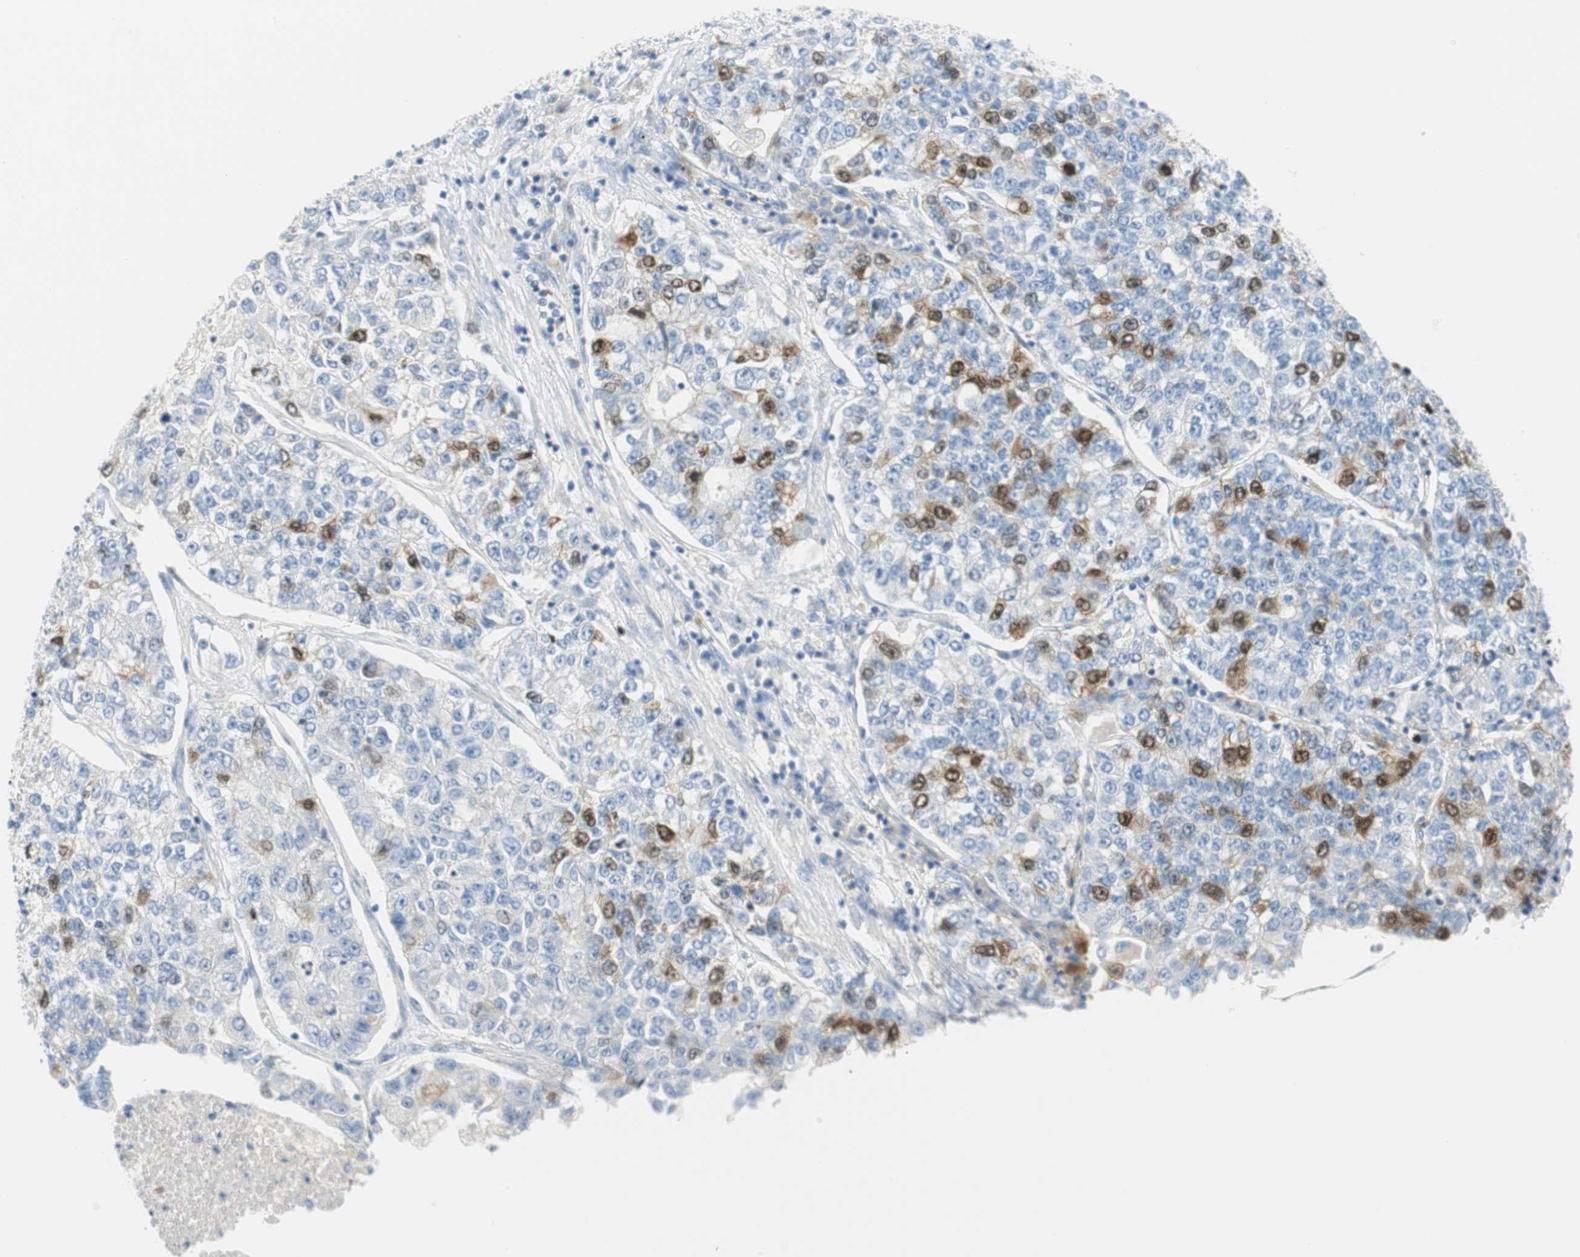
{"staining": {"intensity": "moderate", "quantity": "<25%", "location": "cytoplasmic/membranous,nuclear"}, "tissue": "lung cancer", "cell_type": "Tumor cells", "image_type": "cancer", "snomed": [{"axis": "morphology", "description": "Adenocarcinoma, NOS"}, {"axis": "topography", "description": "Lung"}], "caption": "A high-resolution histopathology image shows IHC staining of adenocarcinoma (lung), which reveals moderate cytoplasmic/membranous and nuclear positivity in about <25% of tumor cells.", "gene": "PTTG1", "patient": {"sex": "male", "age": 49}}